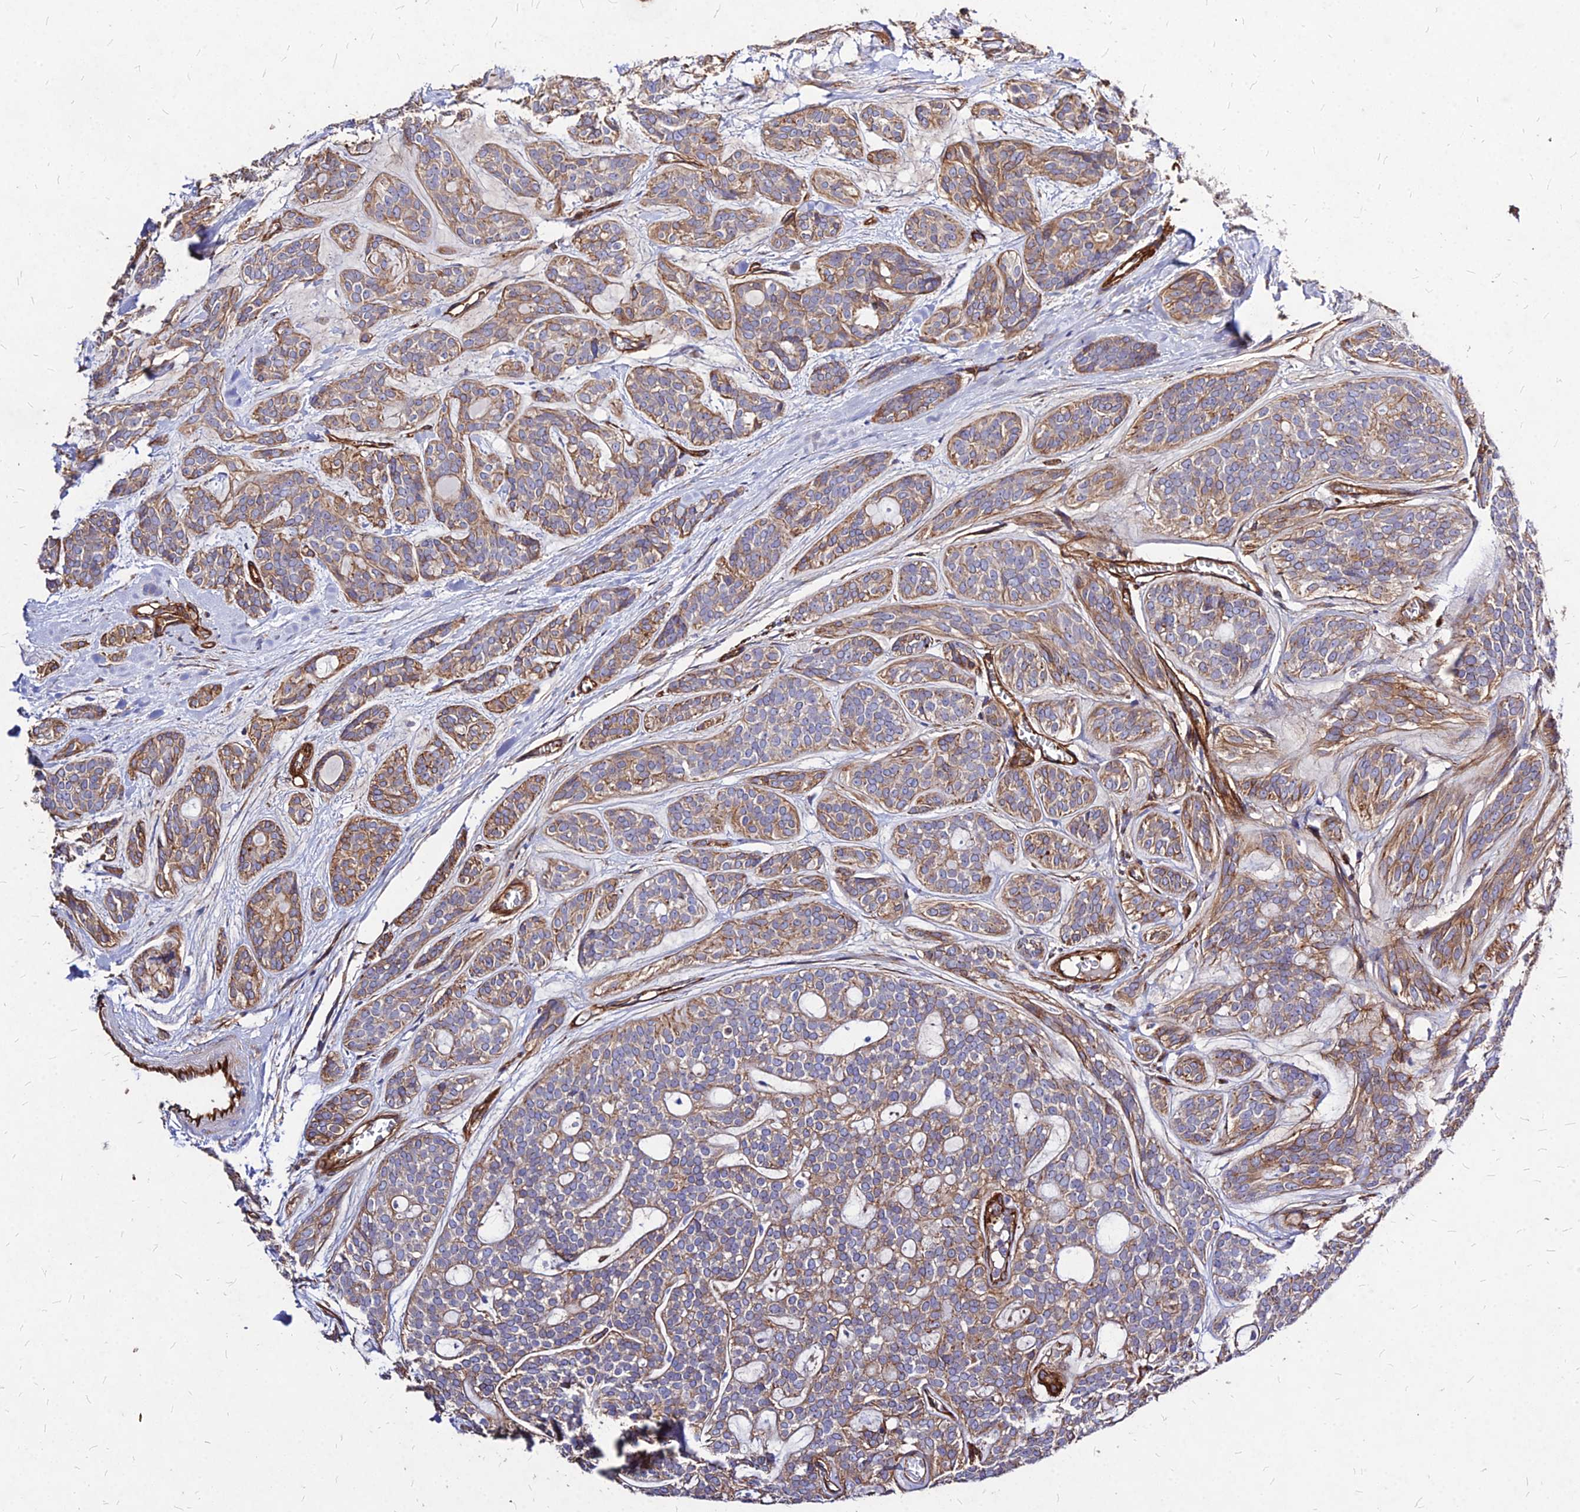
{"staining": {"intensity": "moderate", "quantity": ">75%", "location": "cytoplasmic/membranous"}, "tissue": "head and neck cancer", "cell_type": "Tumor cells", "image_type": "cancer", "snomed": [{"axis": "morphology", "description": "Adenocarcinoma, NOS"}, {"axis": "topography", "description": "Head-Neck"}], "caption": "Moderate cytoplasmic/membranous positivity for a protein is appreciated in approximately >75% of tumor cells of head and neck adenocarcinoma using immunohistochemistry (IHC).", "gene": "EFCC1", "patient": {"sex": "male", "age": 66}}